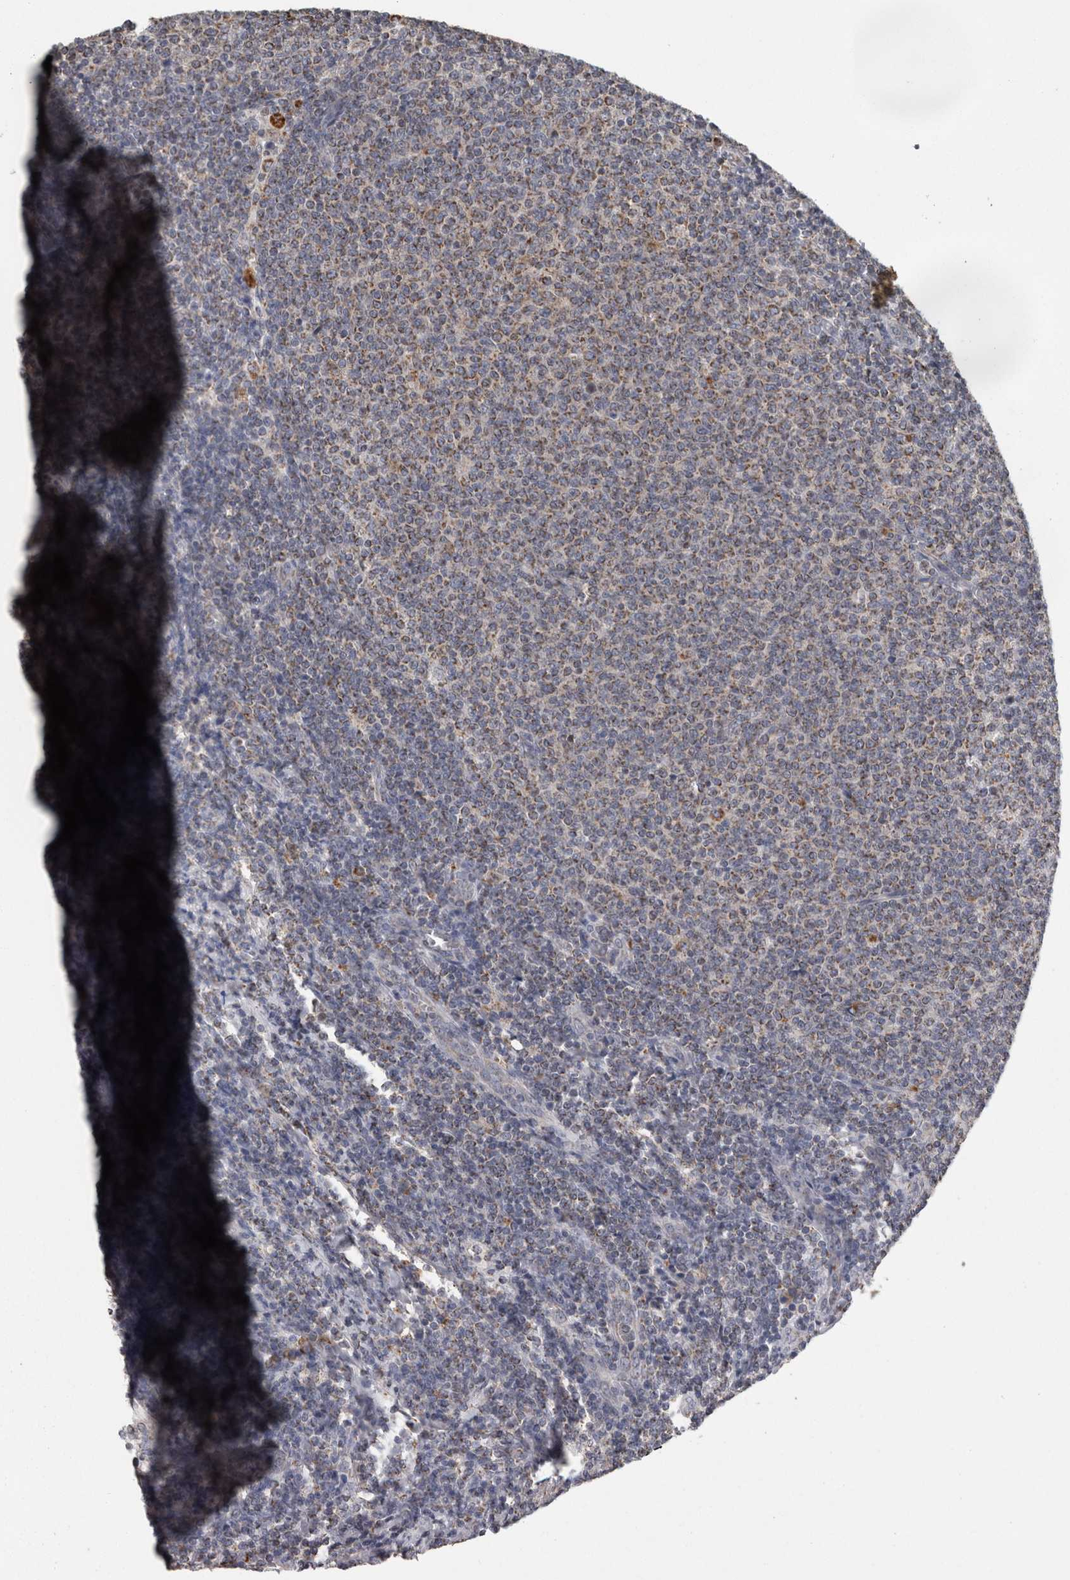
{"staining": {"intensity": "weak", "quantity": "25%-75%", "location": "cytoplasmic/membranous"}, "tissue": "lymphoma", "cell_type": "Tumor cells", "image_type": "cancer", "snomed": [{"axis": "morphology", "description": "Malignant lymphoma, non-Hodgkin's type, Low grade"}, {"axis": "topography", "description": "Lymph node"}], "caption": "Protein expression analysis of human lymphoma reveals weak cytoplasmic/membranous positivity in approximately 25%-75% of tumor cells.", "gene": "FRK", "patient": {"sex": "male", "age": 66}}